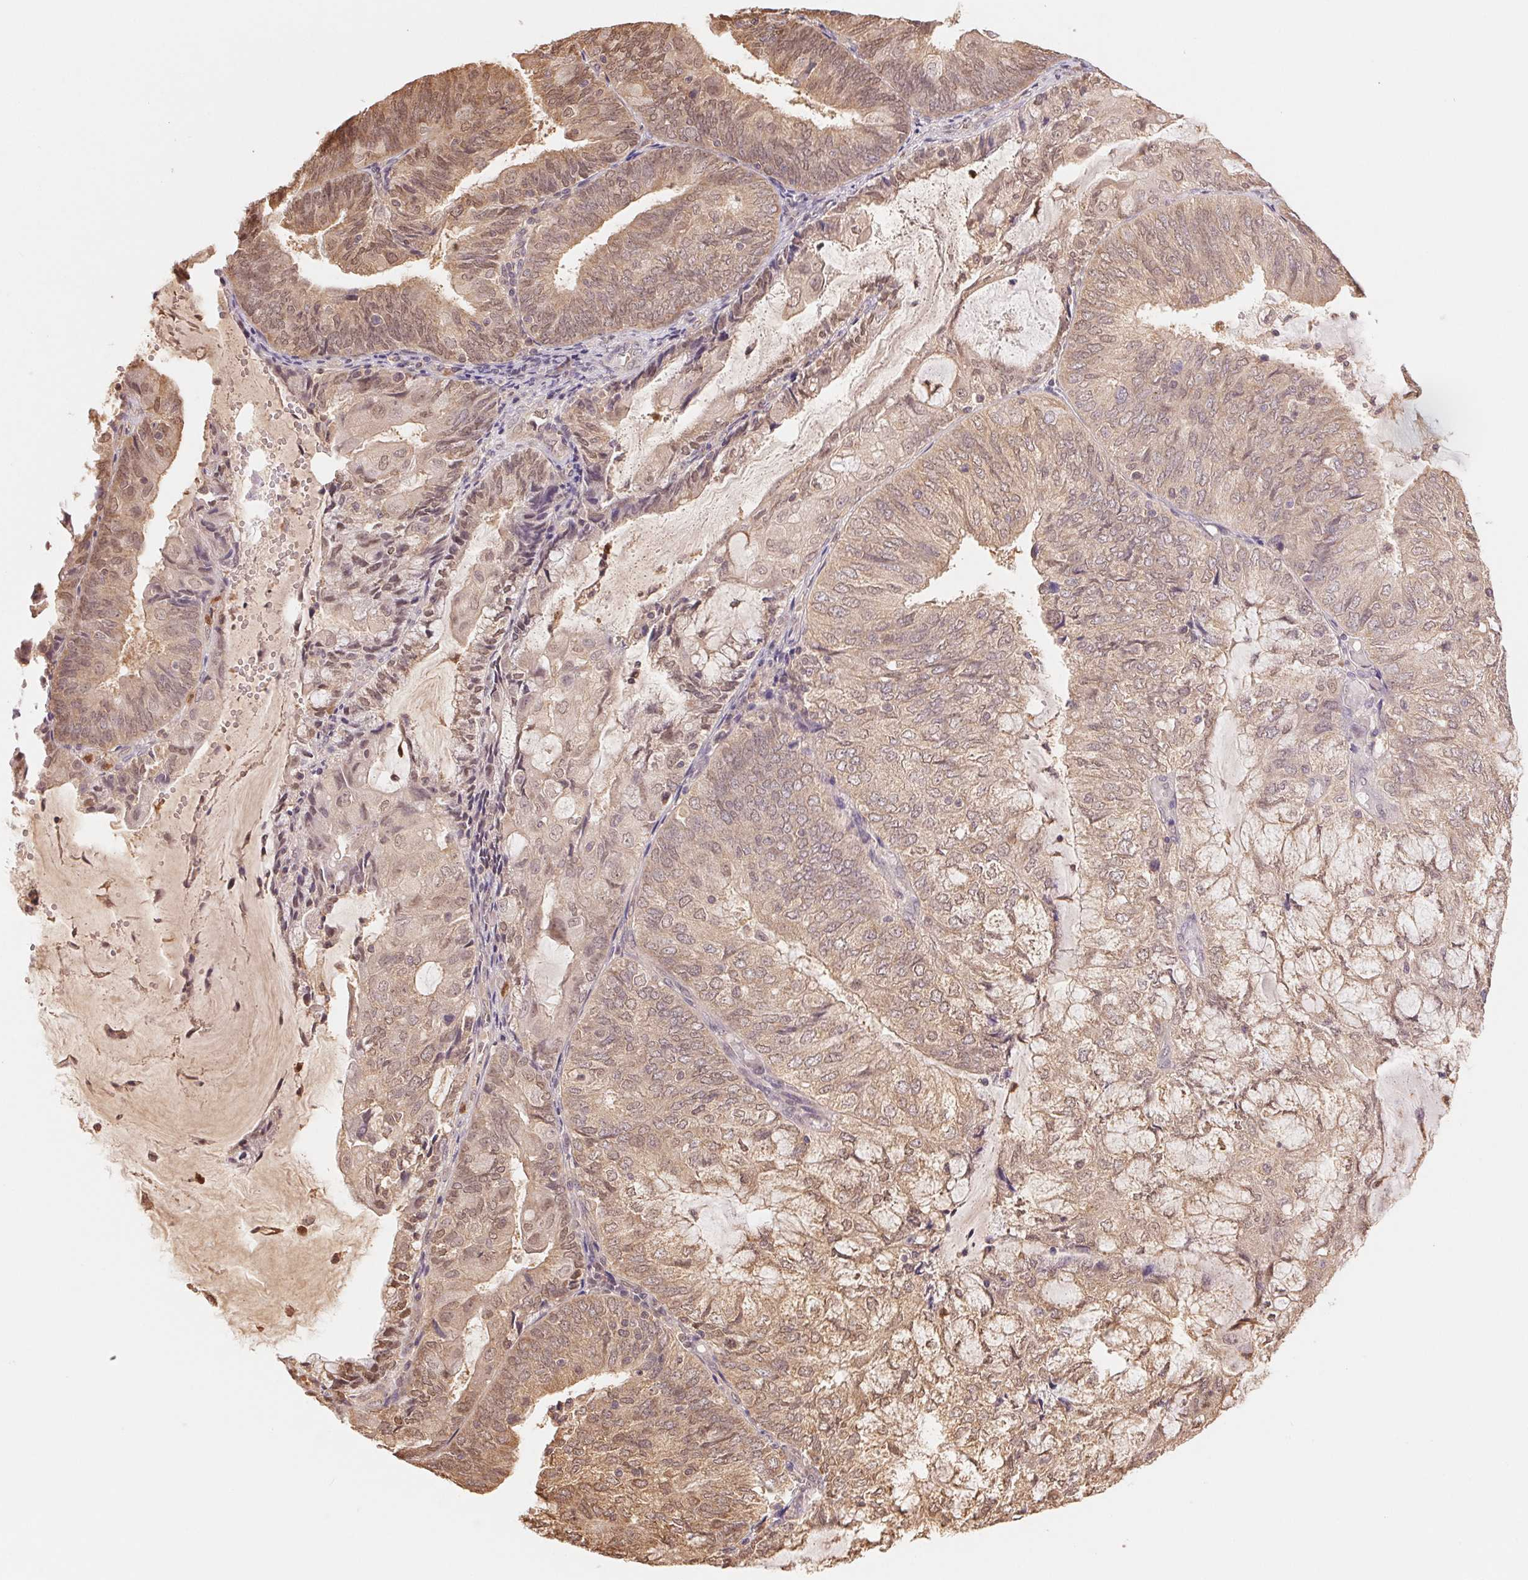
{"staining": {"intensity": "weak", "quantity": ">75%", "location": "cytoplasmic/membranous,nuclear"}, "tissue": "endometrial cancer", "cell_type": "Tumor cells", "image_type": "cancer", "snomed": [{"axis": "morphology", "description": "Adenocarcinoma, NOS"}, {"axis": "topography", "description": "Endometrium"}], "caption": "Immunohistochemical staining of endometrial cancer reveals low levels of weak cytoplasmic/membranous and nuclear protein positivity in about >75% of tumor cells.", "gene": "CDC123", "patient": {"sex": "female", "age": 81}}